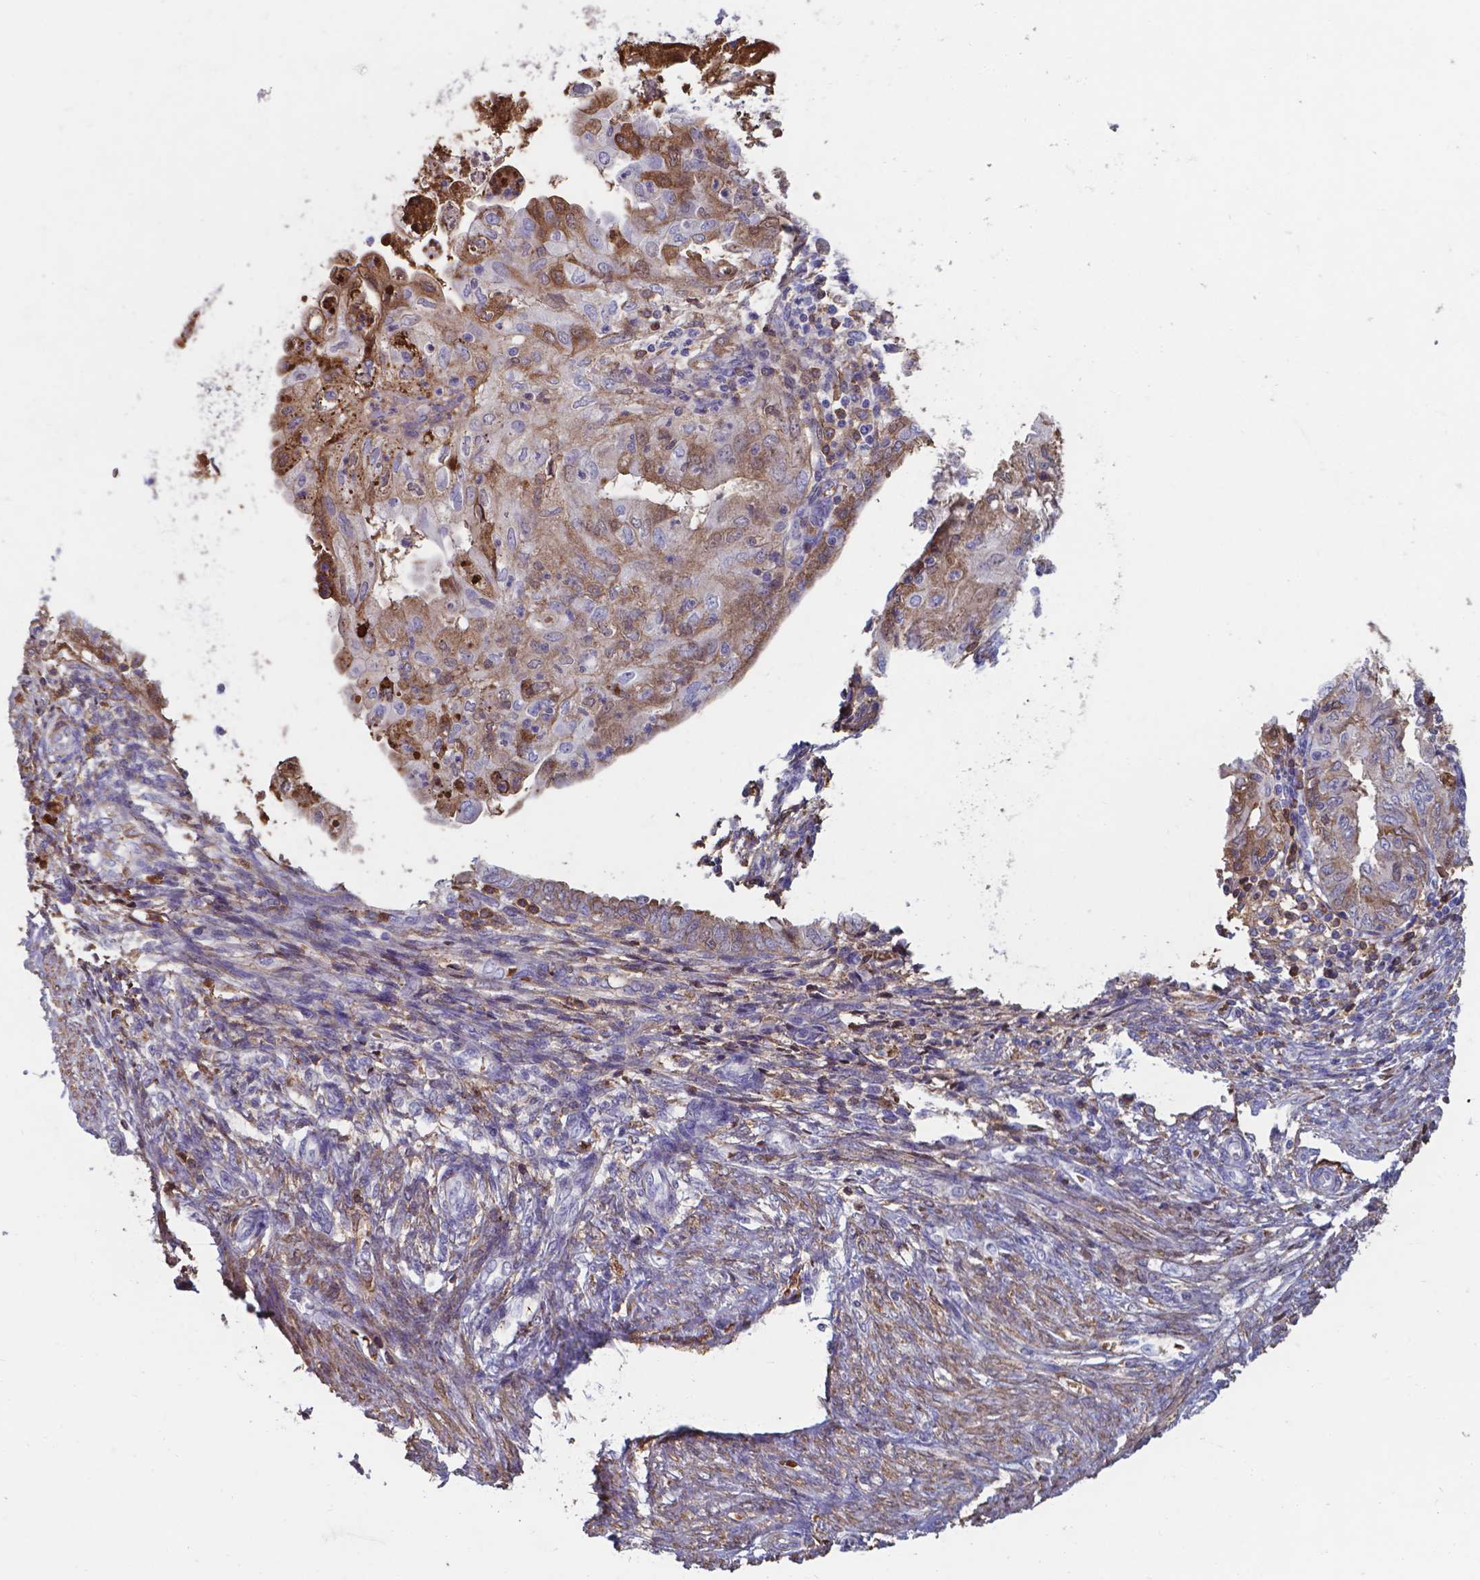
{"staining": {"intensity": "moderate", "quantity": "25%-75%", "location": "cytoplasmic/membranous"}, "tissue": "endometrial cancer", "cell_type": "Tumor cells", "image_type": "cancer", "snomed": [{"axis": "morphology", "description": "Adenocarcinoma, NOS"}, {"axis": "topography", "description": "Endometrium"}], "caption": "Human endometrial adenocarcinoma stained with a protein marker reveals moderate staining in tumor cells.", "gene": "SERPINA1", "patient": {"sex": "female", "age": 68}}